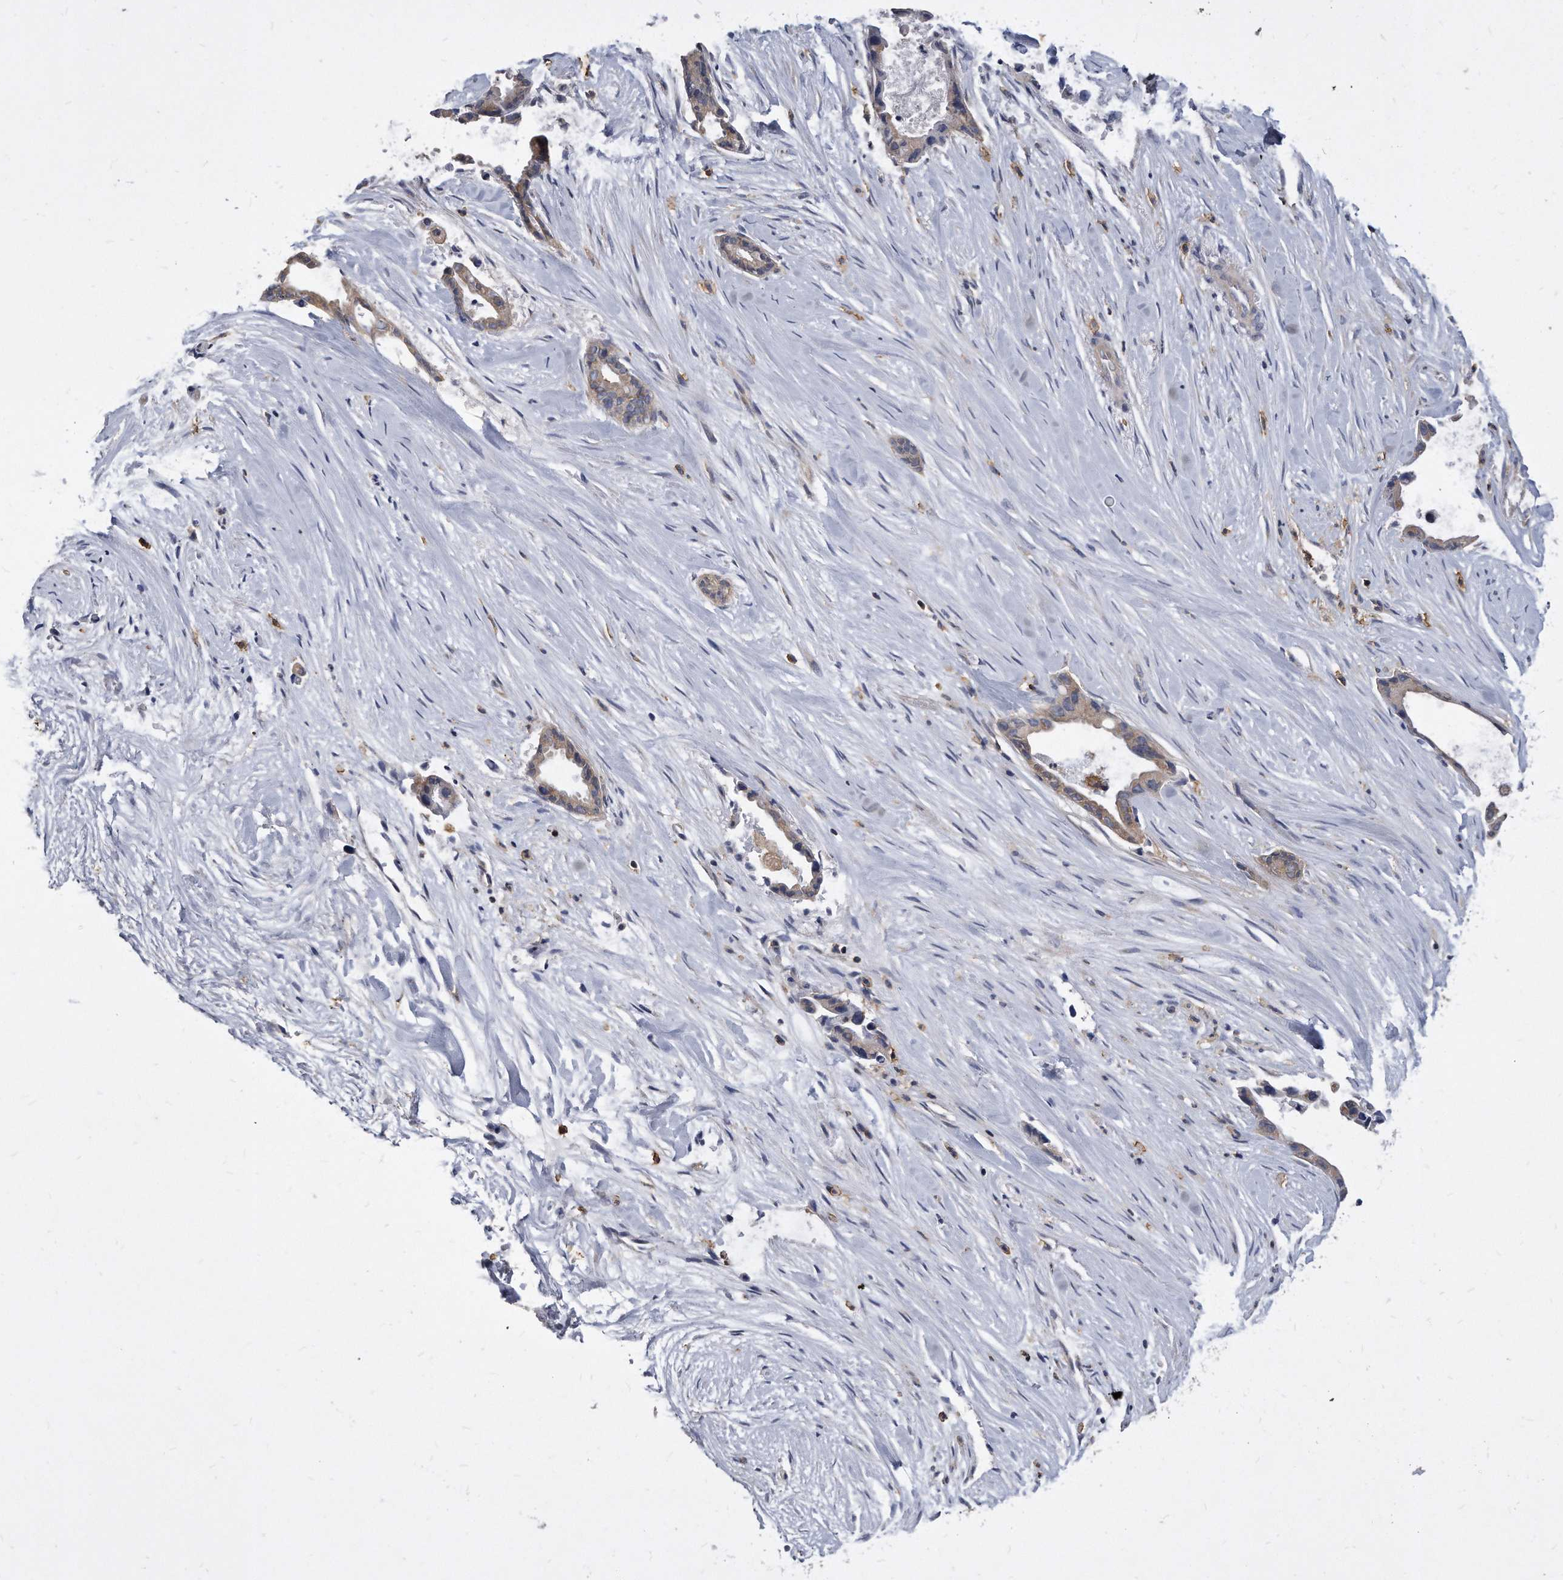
{"staining": {"intensity": "weak", "quantity": ">75%", "location": "cytoplasmic/membranous"}, "tissue": "liver cancer", "cell_type": "Tumor cells", "image_type": "cancer", "snomed": [{"axis": "morphology", "description": "Cholangiocarcinoma"}, {"axis": "topography", "description": "Liver"}], "caption": "This image displays liver cancer stained with immunohistochemistry to label a protein in brown. The cytoplasmic/membranous of tumor cells show weak positivity for the protein. Nuclei are counter-stained blue.", "gene": "ATG5", "patient": {"sex": "female", "age": 55}}